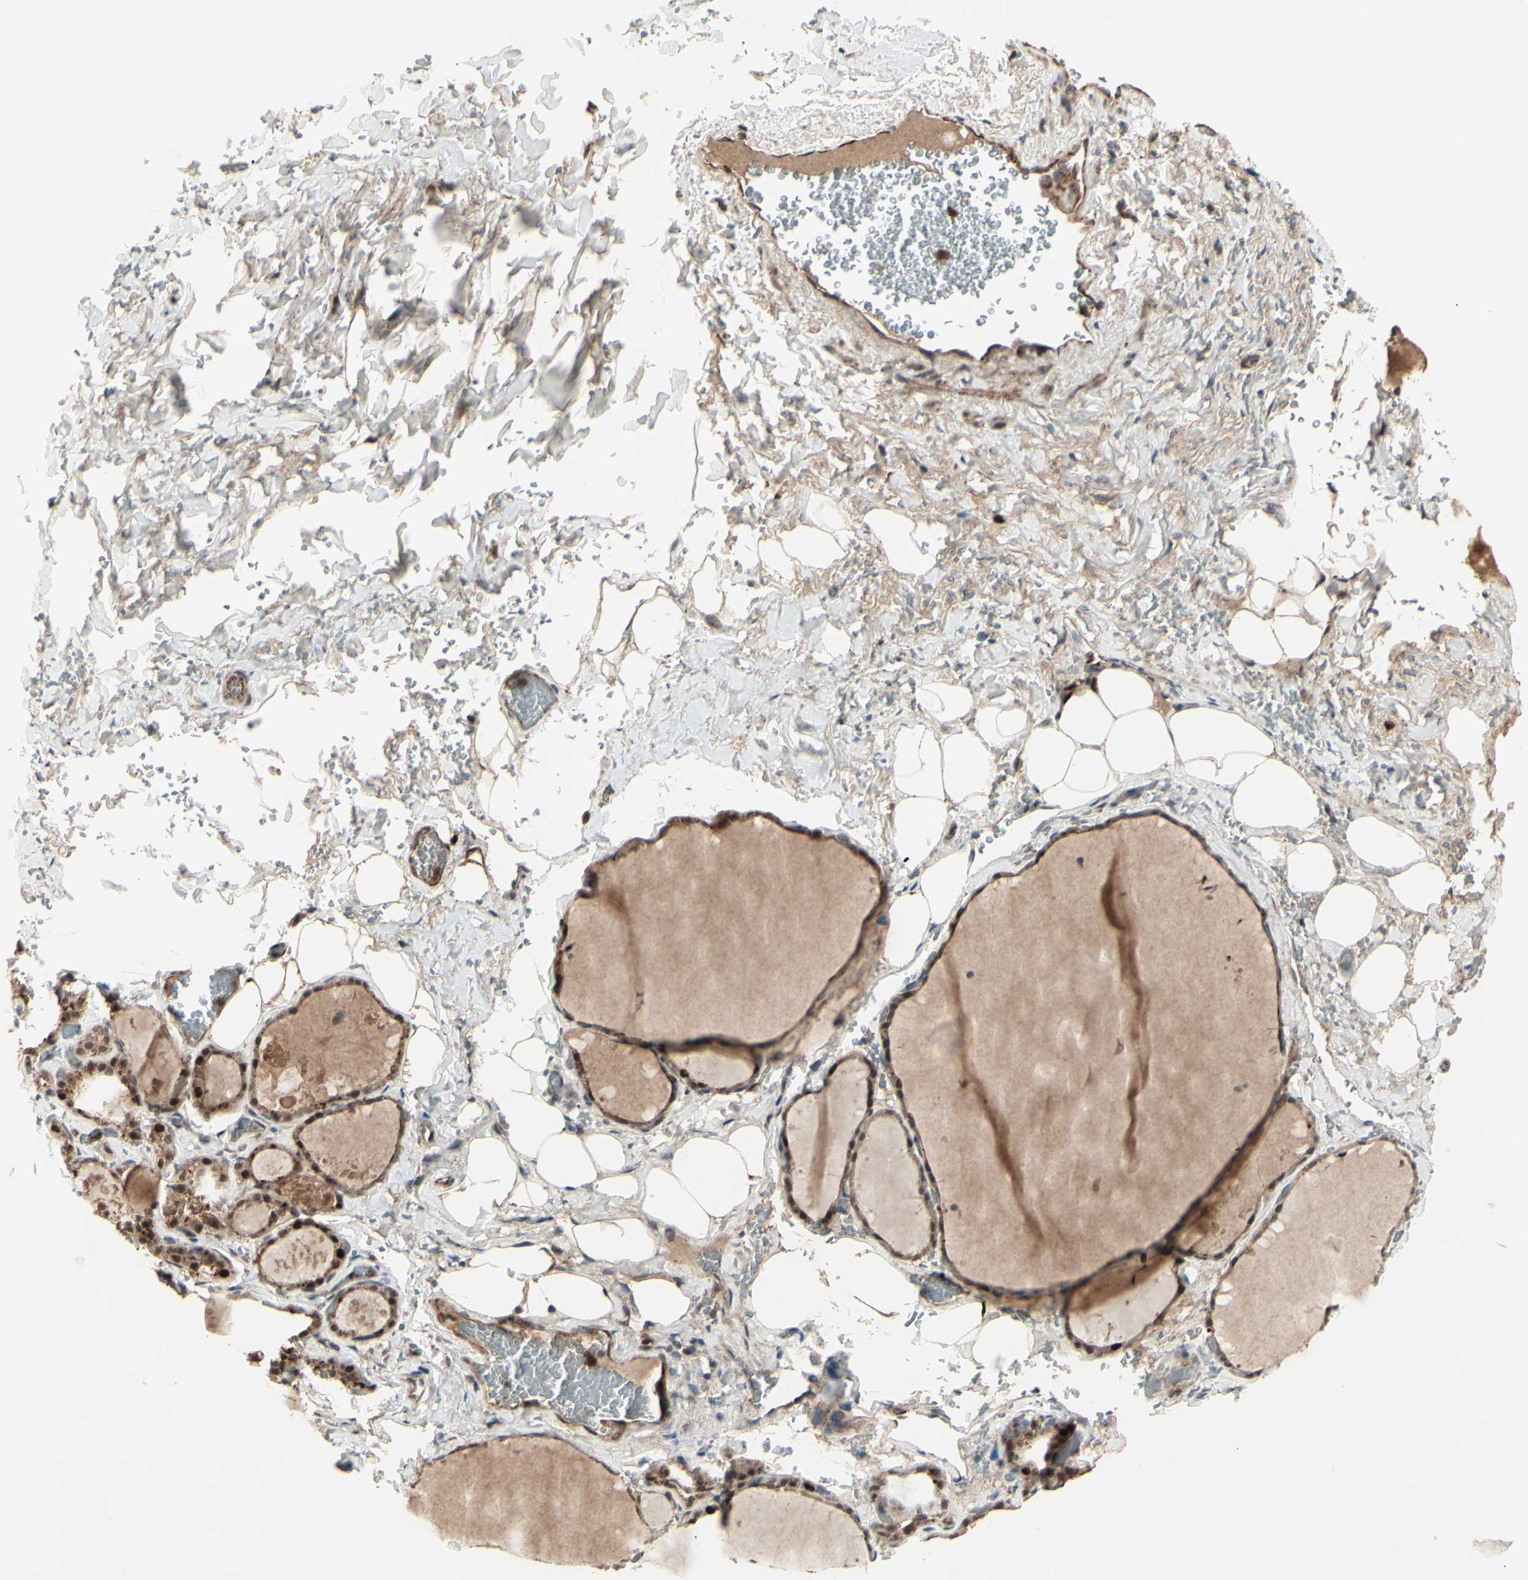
{"staining": {"intensity": "strong", "quantity": ">75%", "location": "cytoplasmic/membranous,nuclear"}, "tissue": "thyroid gland", "cell_type": "Glandular cells", "image_type": "normal", "snomed": [{"axis": "morphology", "description": "Normal tissue, NOS"}, {"axis": "topography", "description": "Thyroid gland"}], "caption": "Immunohistochemical staining of unremarkable human thyroid gland displays strong cytoplasmic/membranous,nuclear protein positivity in about >75% of glandular cells.", "gene": "MLF2", "patient": {"sex": "male", "age": 61}}